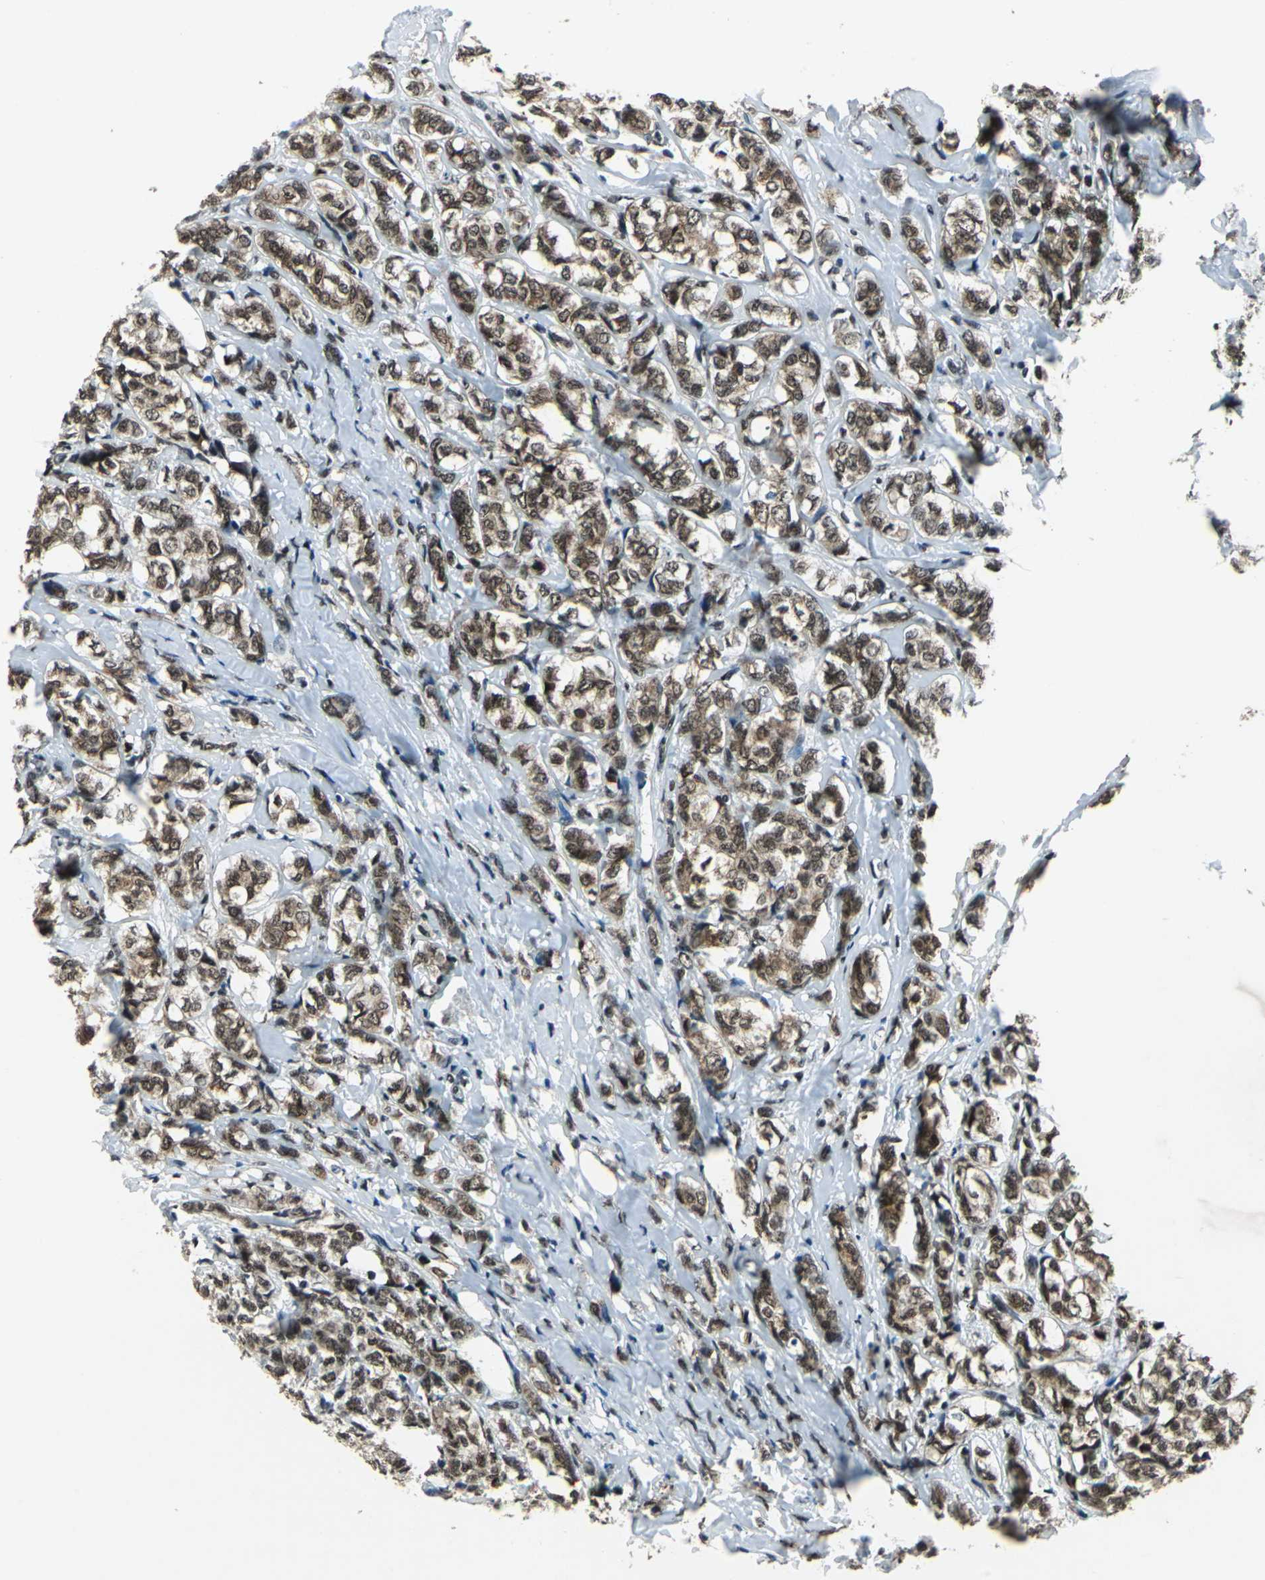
{"staining": {"intensity": "strong", "quantity": ">75%", "location": "nuclear"}, "tissue": "breast cancer", "cell_type": "Tumor cells", "image_type": "cancer", "snomed": [{"axis": "morphology", "description": "Lobular carcinoma"}, {"axis": "topography", "description": "Breast"}], "caption": "The histopathology image reveals immunohistochemical staining of breast lobular carcinoma. There is strong nuclear expression is appreciated in approximately >75% of tumor cells.", "gene": "BCLAF1", "patient": {"sex": "female", "age": 60}}